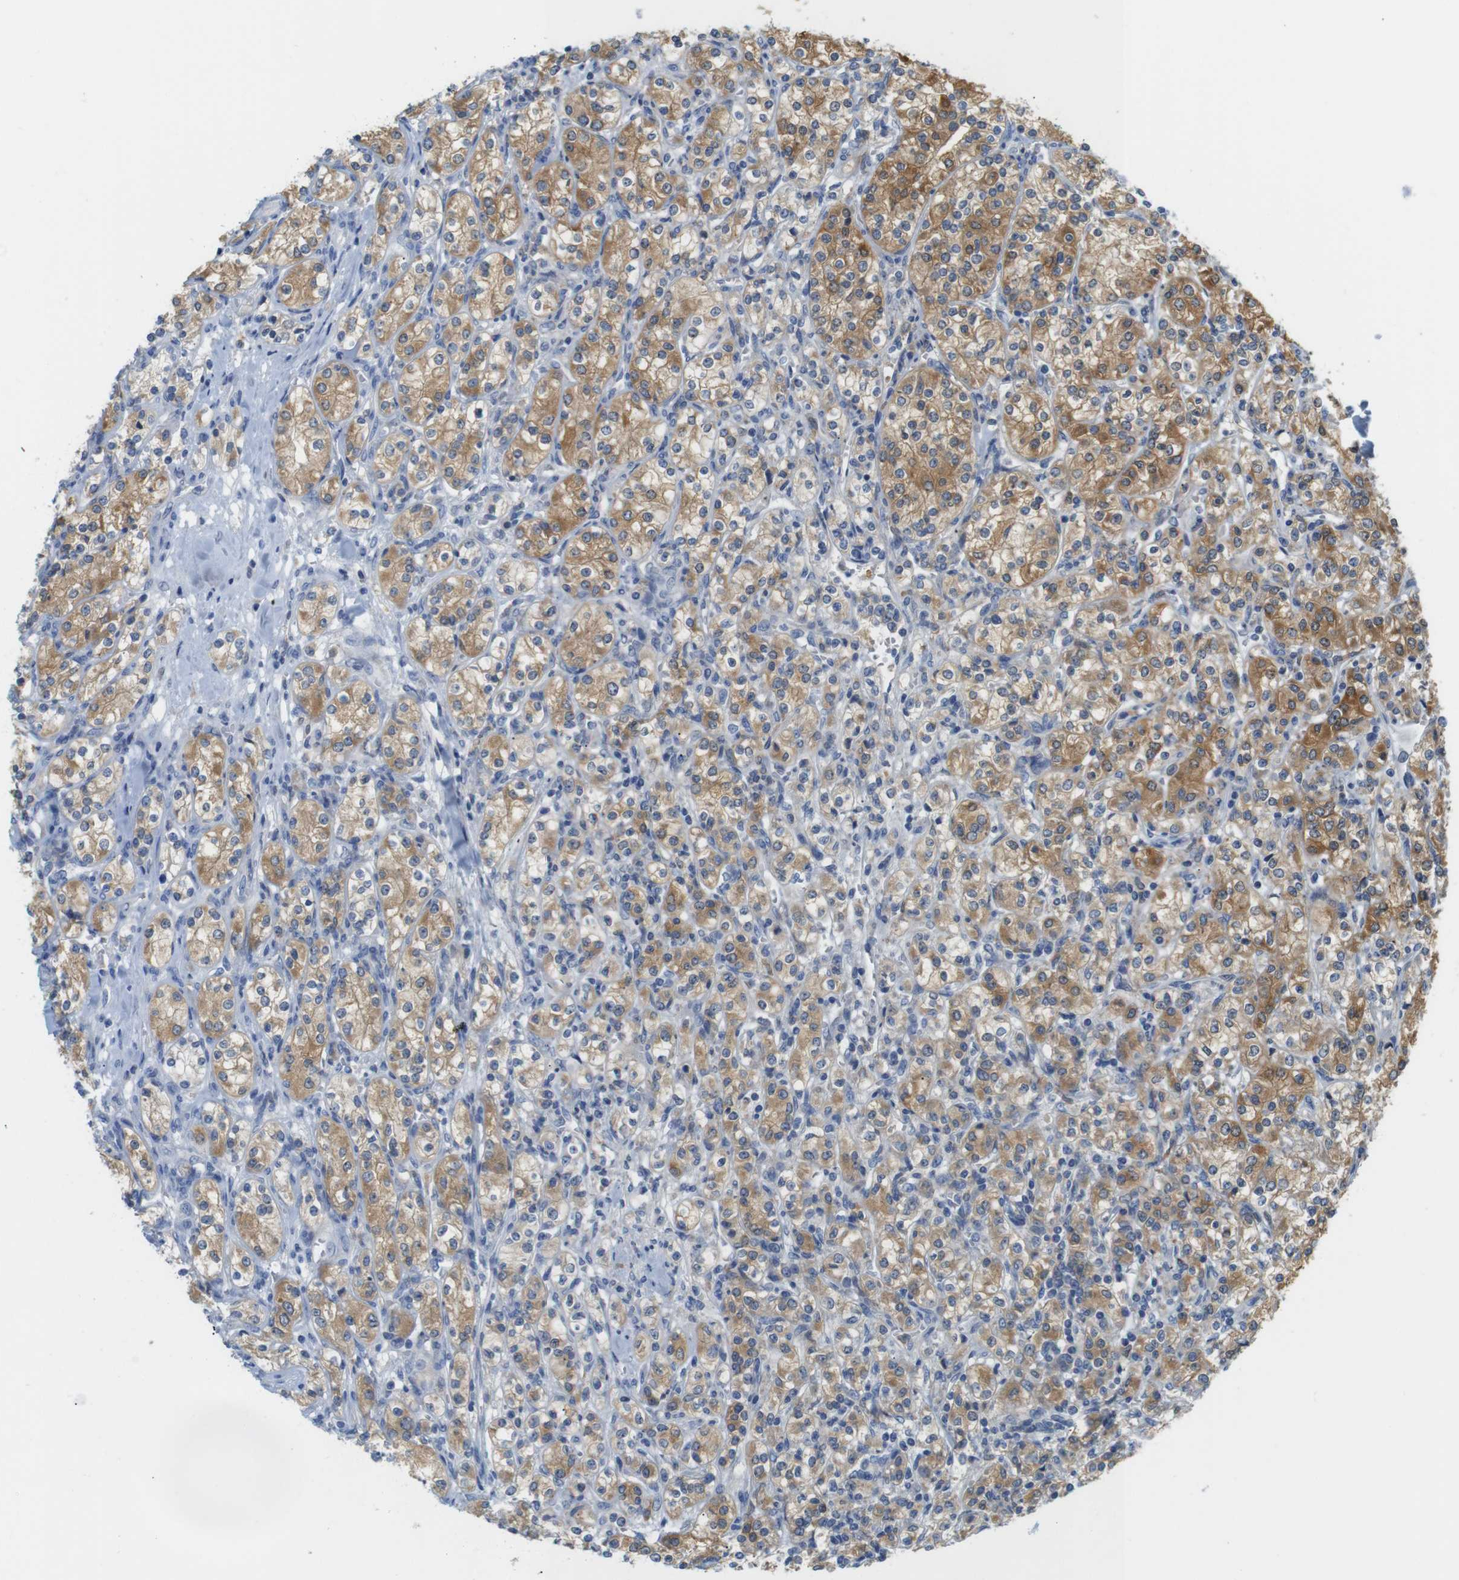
{"staining": {"intensity": "moderate", "quantity": ">75%", "location": "cytoplasmic/membranous"}, "tissue": "renal cancer", "cell_type": "Tumor cells", "image_type": "cancer", "snomed": [{"axis": "morphology", "description": "Adenocarcinoma, NOS"}, {"axis": "topography", "description": "Kidney"}], "caption": "Immunohistochemical staining of adenocarcinoma (renal) displays medium levels of moderate cytoplasmic/membranous protein expression in approximately >75% of tumor cells.", "gene": "NEBL", "patient": {"sex": "male", "age": 77}}